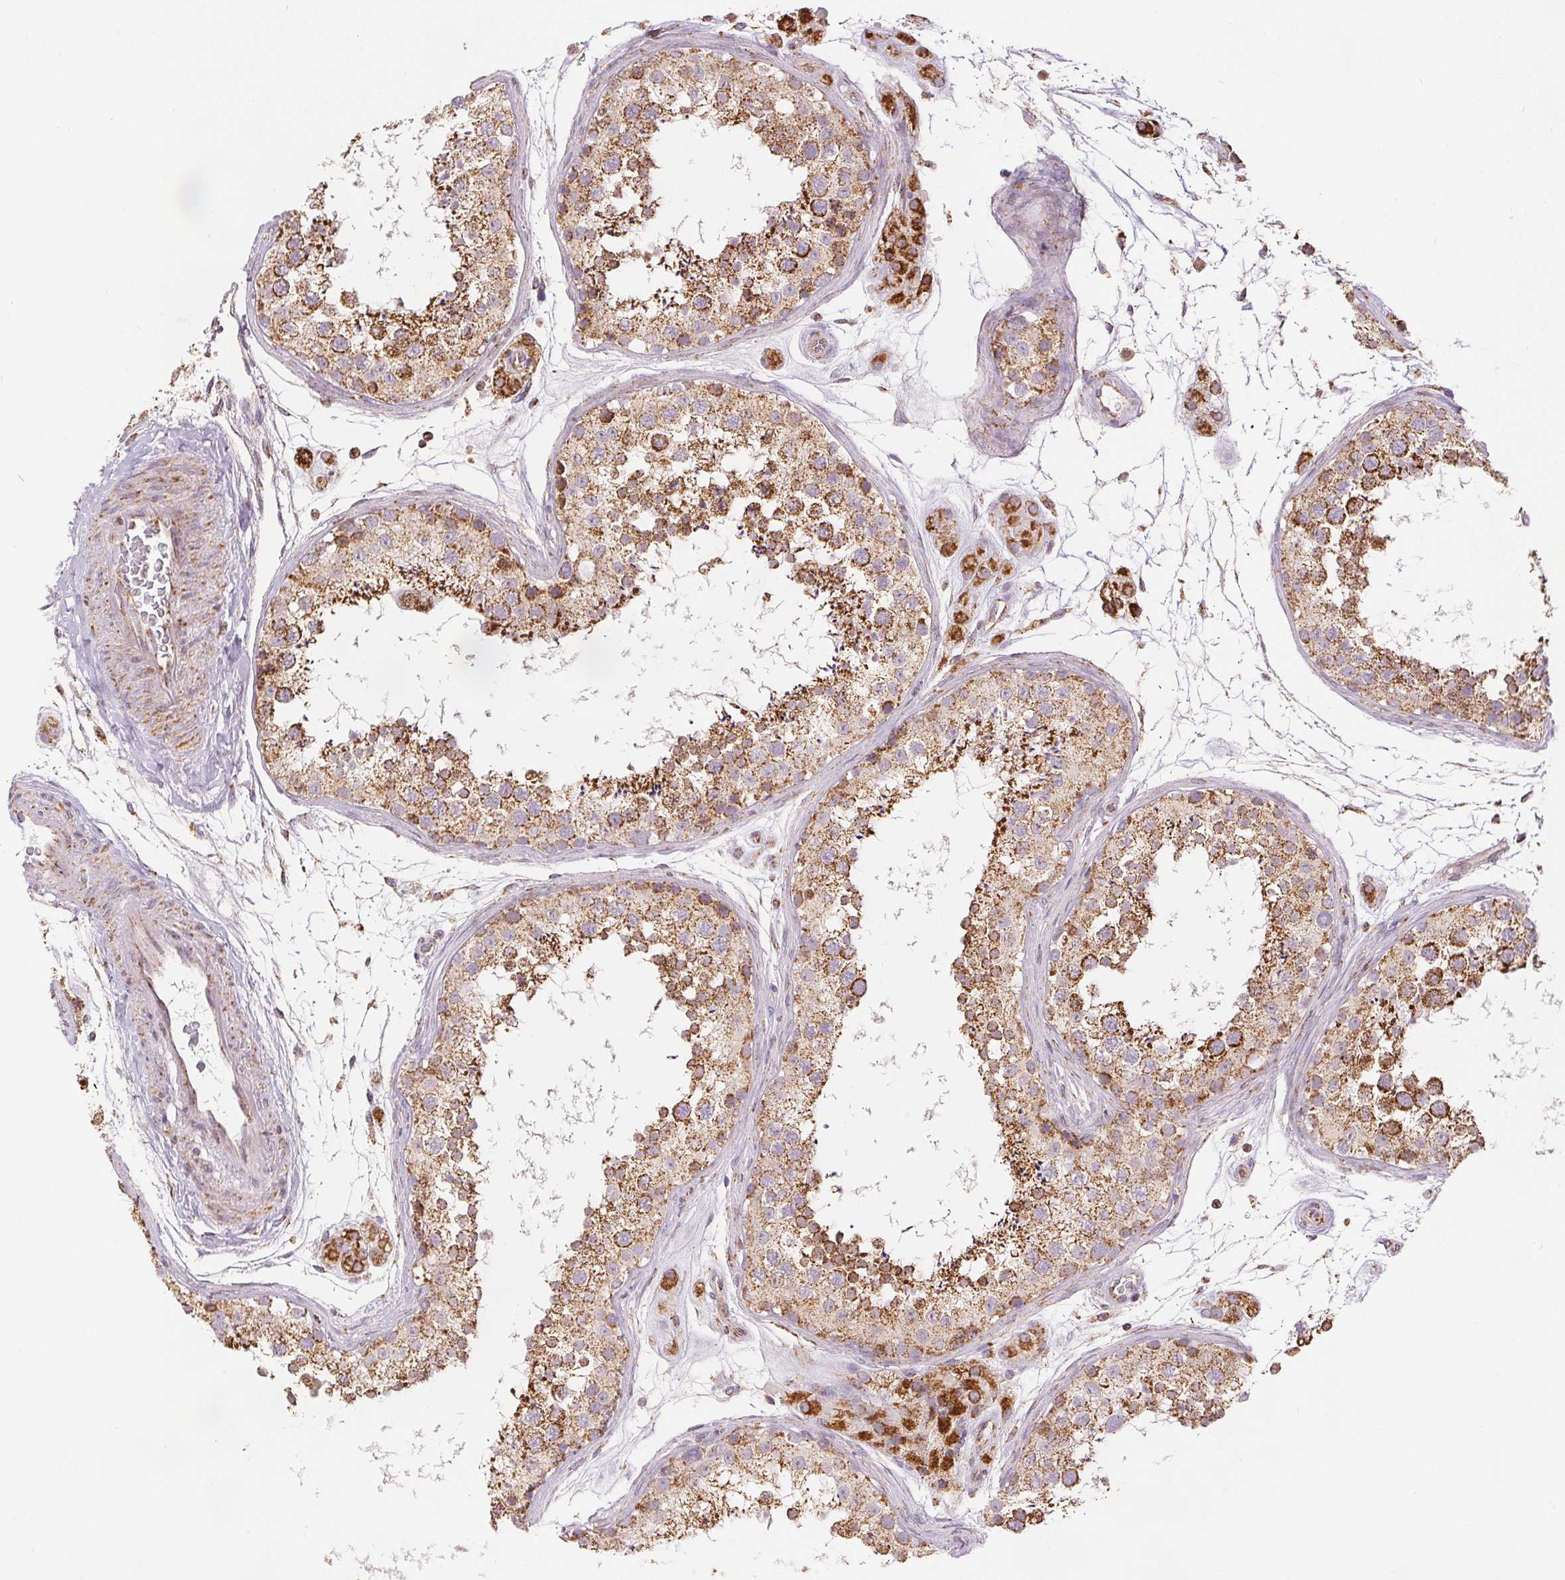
{"staining": {"intensity": "strong", "quantity": "25%-75%", "location": "cytoplasmic/membranous"}, "tissue": "testis", "cell_type": "Cells in seminiferous ducts", "image_type": "normal", "snomed": [{"axis": "morphology", "description": "Normal tissue, NOS"}, {"axis": "topography", "description": "Testis"}], "caption": "Protein expression by immunohistochemistry displays strong cytoplasmic/membranous expression in about 25%-75% of cells in seminiferous ducts in unremarkable testis.", "gene": "SDHB", "patient": {"sex": "male", "age": 41}}